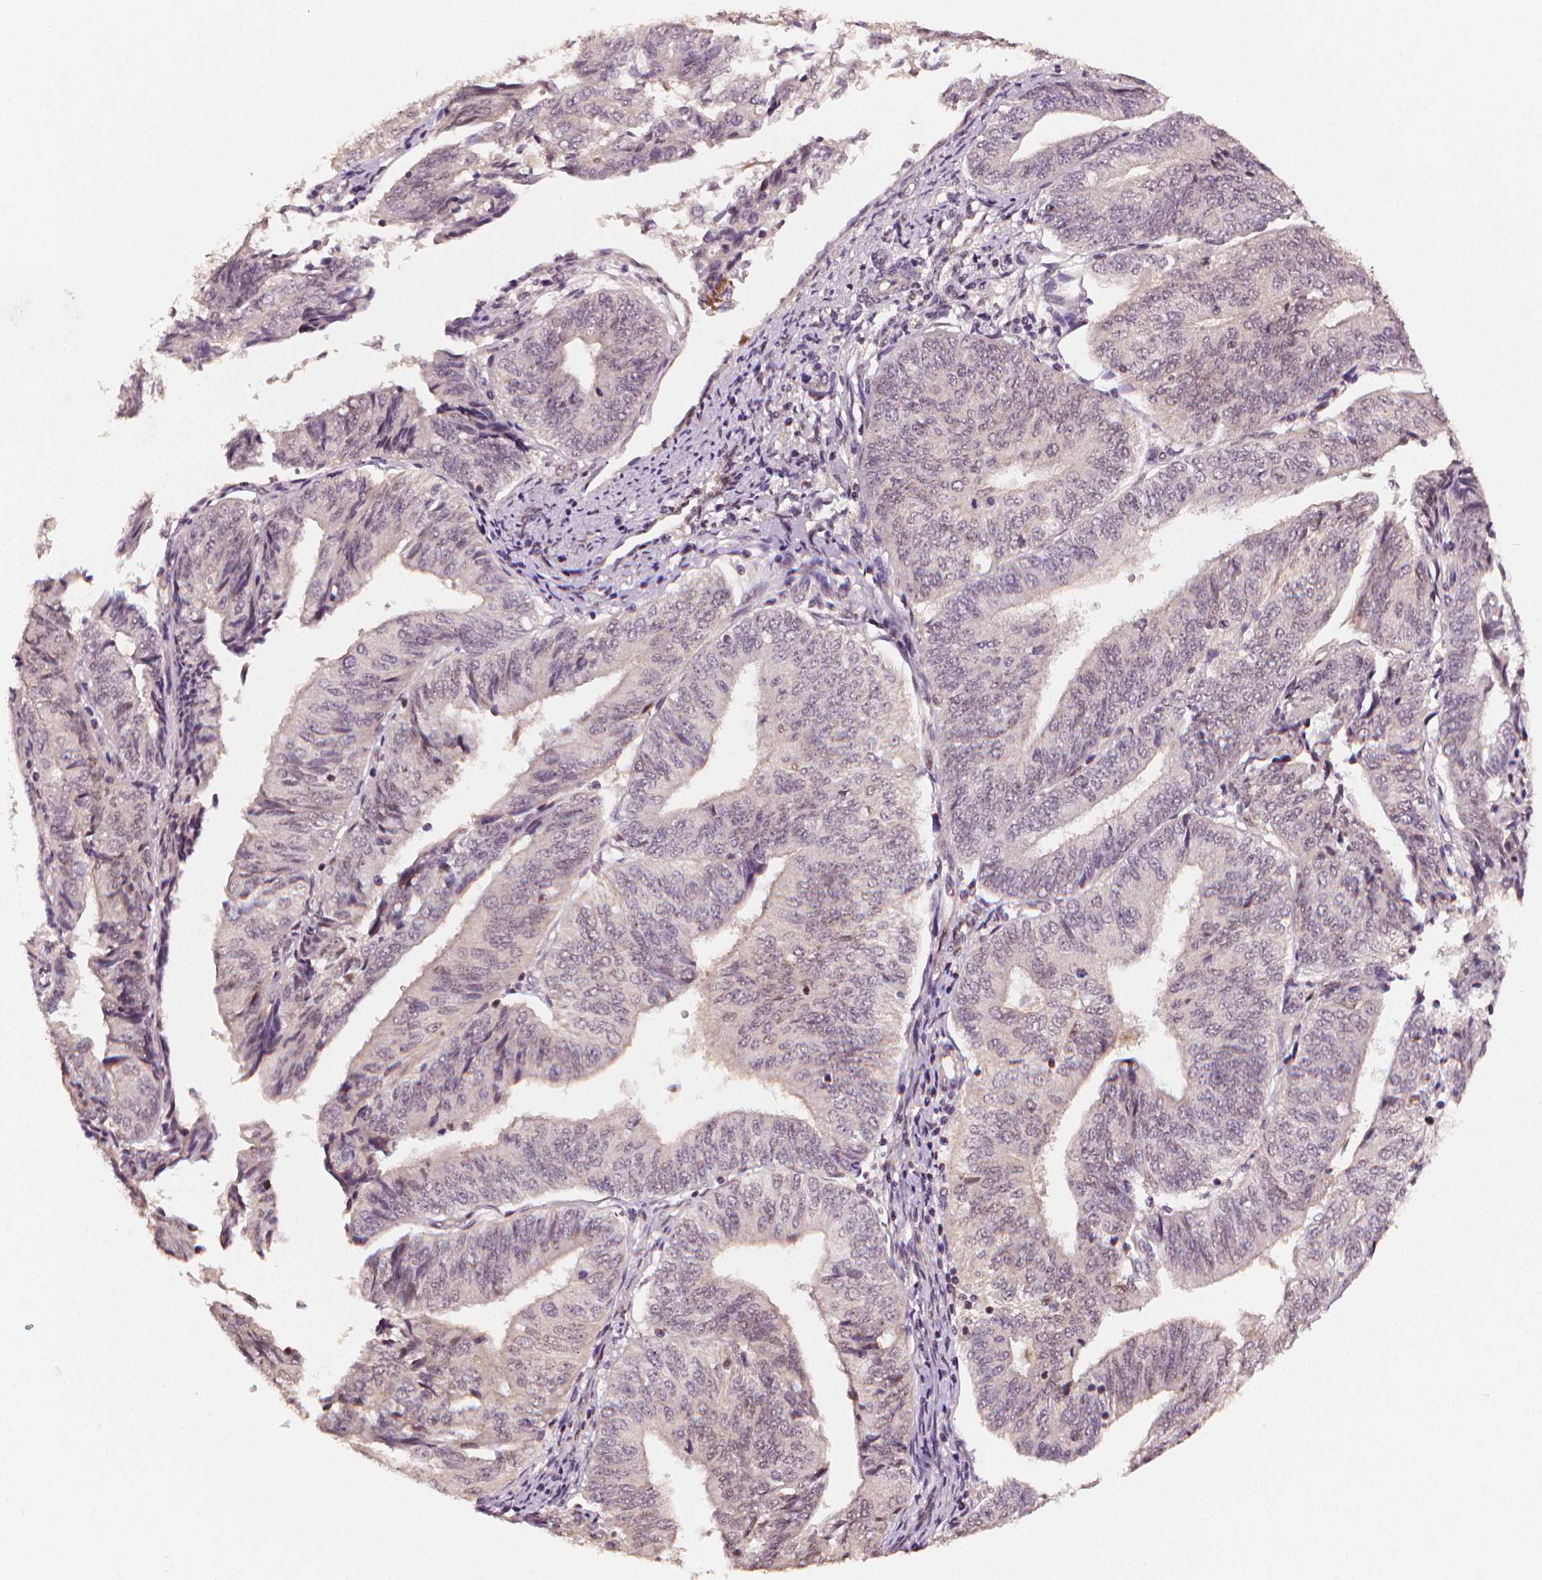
{"staining": {"intensity": "negative", "quantity": "none", "location": "none"}, "tissue": "endometrial cancer", "cell_type": "Tumor cells", "image_type": "cancer", "snomed": [{"axis": "morphology", "description": "Adenocarcinoma, NOS"}, {"axis": "topography", "description": "Endometrium"}], "caption": "This is a image of IHC staining of endometrial cancer, which shows no expression in tumor cells.", "gene": "STAT3", "patient": {"sex": "female", "age": 58}}